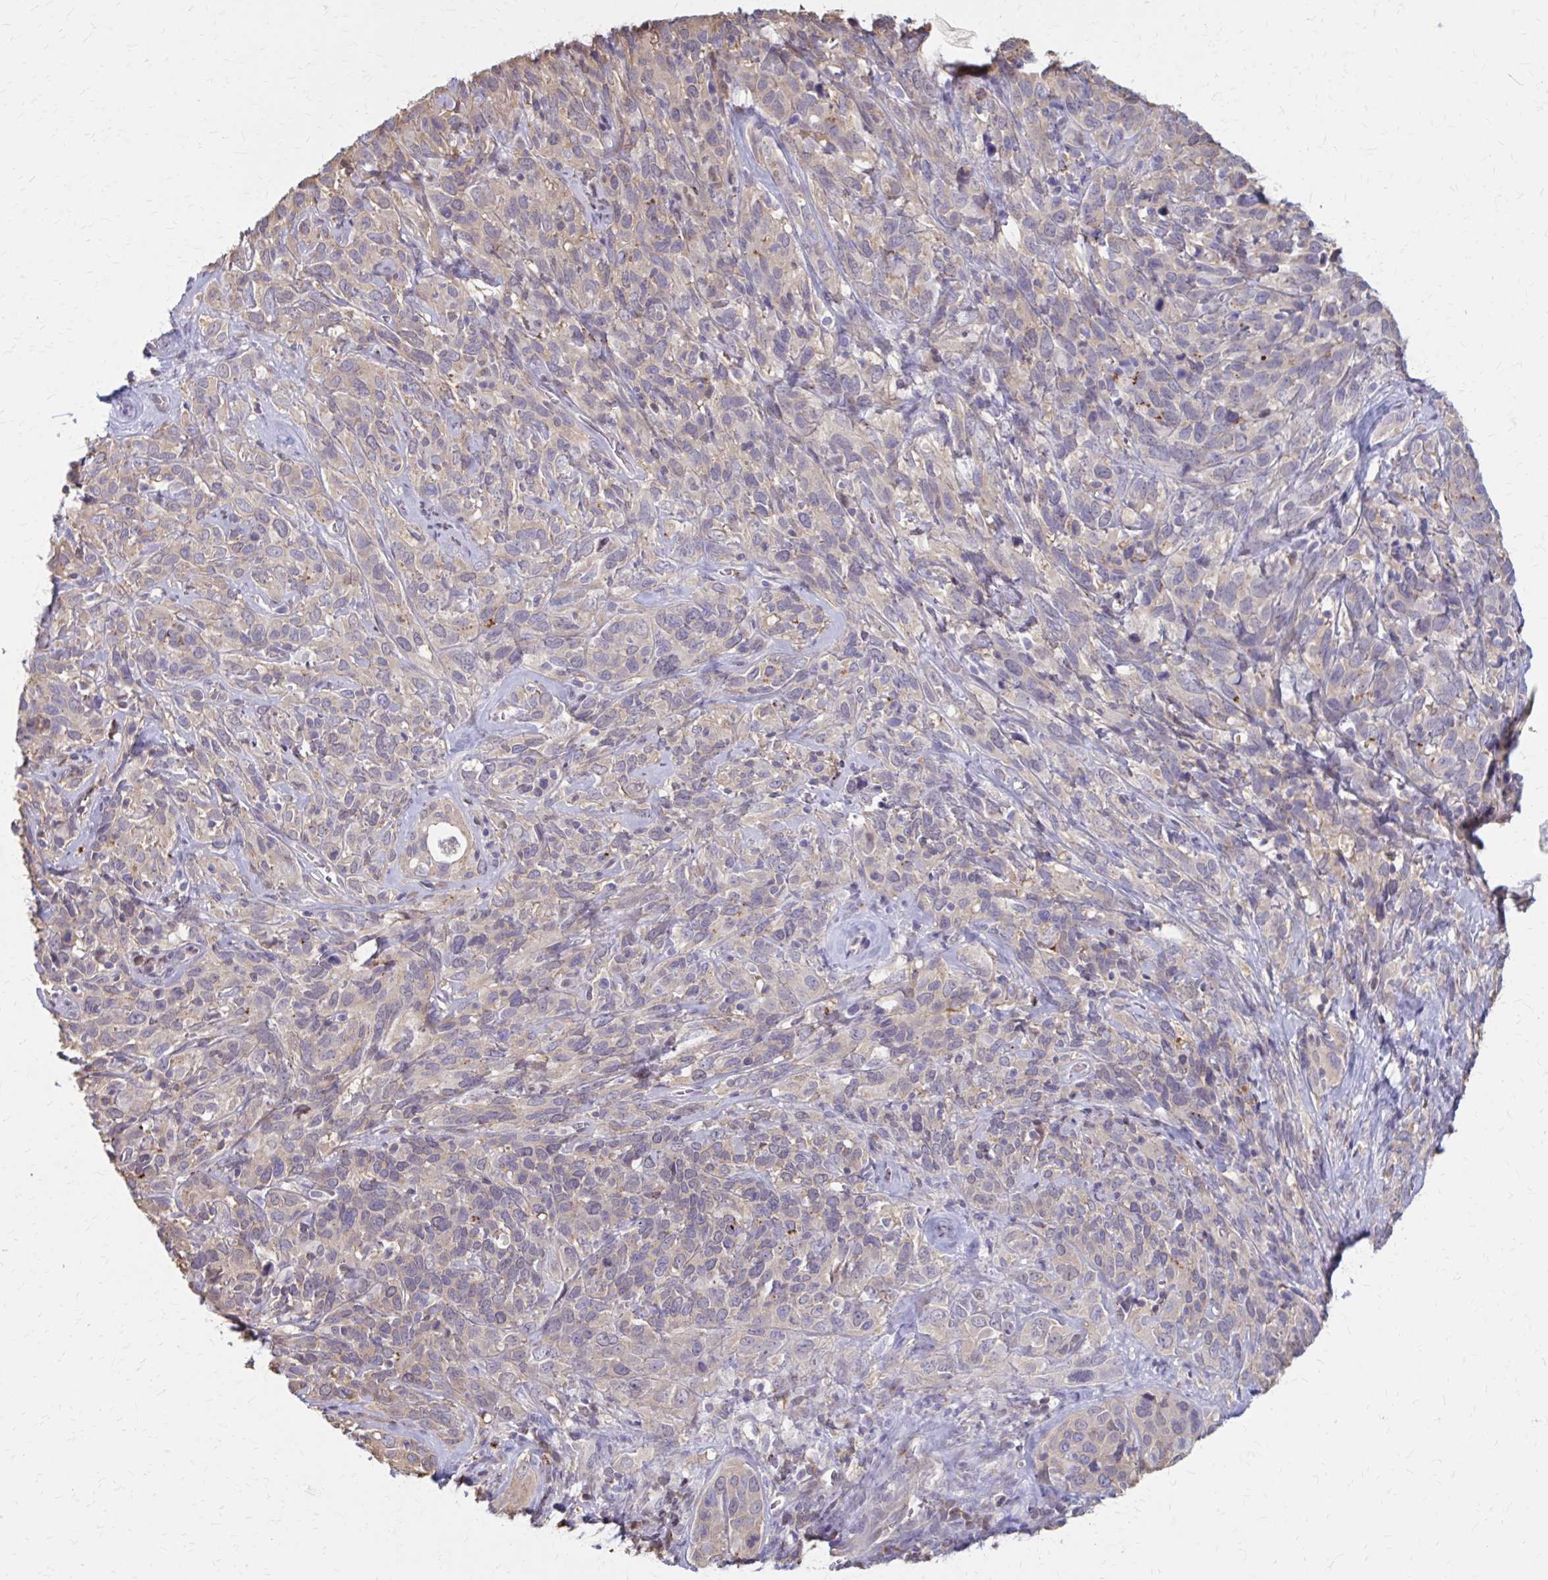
{"staining": {"intensity": "negative", "quantity": "none", "location": "none"}, "tissue": "cervical cancer", "cell_type": "Tumor cells", "image_type": "cancer", "snomed": [{"axis": "morphology", "description": "Normal tissue, NOS"}, {"axis": "morphology", "description": "Squamous cell carcinoma, NOS"}, {"axis": "topography", "description": "Cervix"}], "caption": "Human cervical cancer (squamous cell carcinoma) stained for a protein using immunohistochemistry (IHC) demonstrates no staining in tumor cells.", "gene": "IFI44L", "patient": {"sex": "female", "age": 51}}